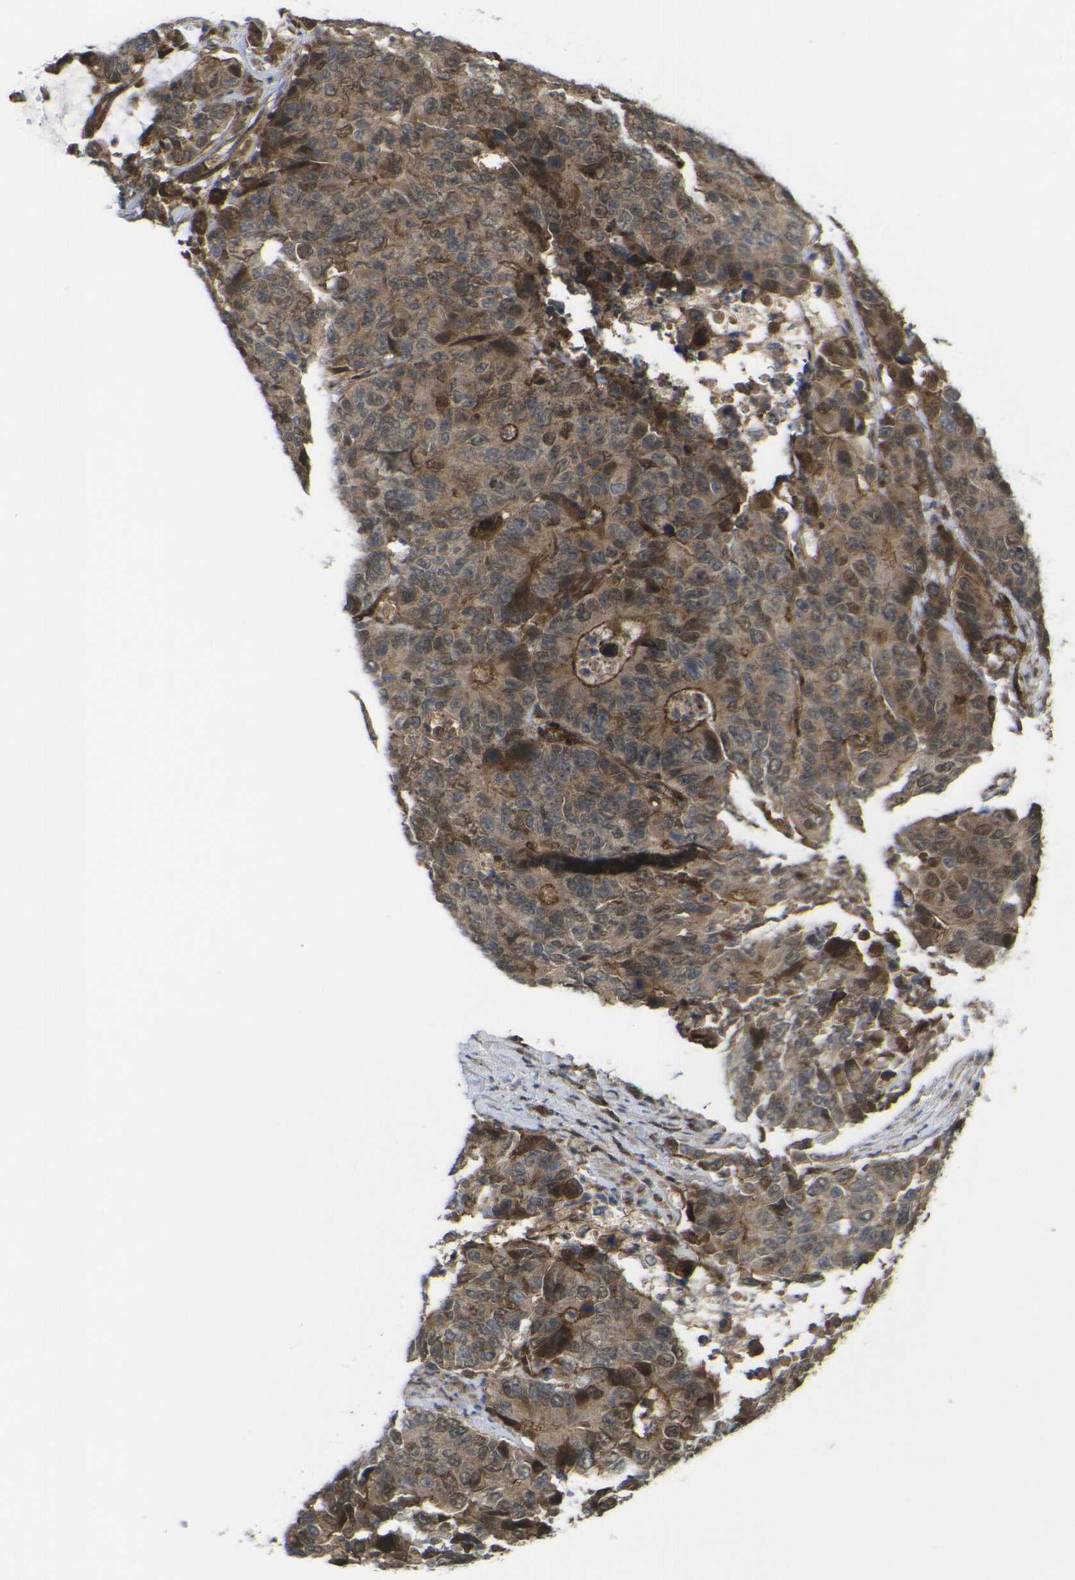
{"staining": {"intensity": "moderate", "quantity": ">75%", "location": "cytoplasmic/membranous,nuclear"}, "tissue": "colorectal cancer", "cell_type": "Tumor cells", "image_type": "cancer", "snomed": [{"axis": "morphology", "description": "Adenocarcinoma, NOS"}, {"axis": "topography", "description": "Colon"}], "caption": "Colorectal cancer stained with DAB (3,3'-diaminobenzidine) IHC exhibits medium levels of moderate cytoplasmic/membranous and nuclear expression in approximately >75% of tumor cells. (DAB IHC with brightfield microscopy, high magnification).", "gene": "ECE1", "patient": {"sex": "female", "age": 86}}